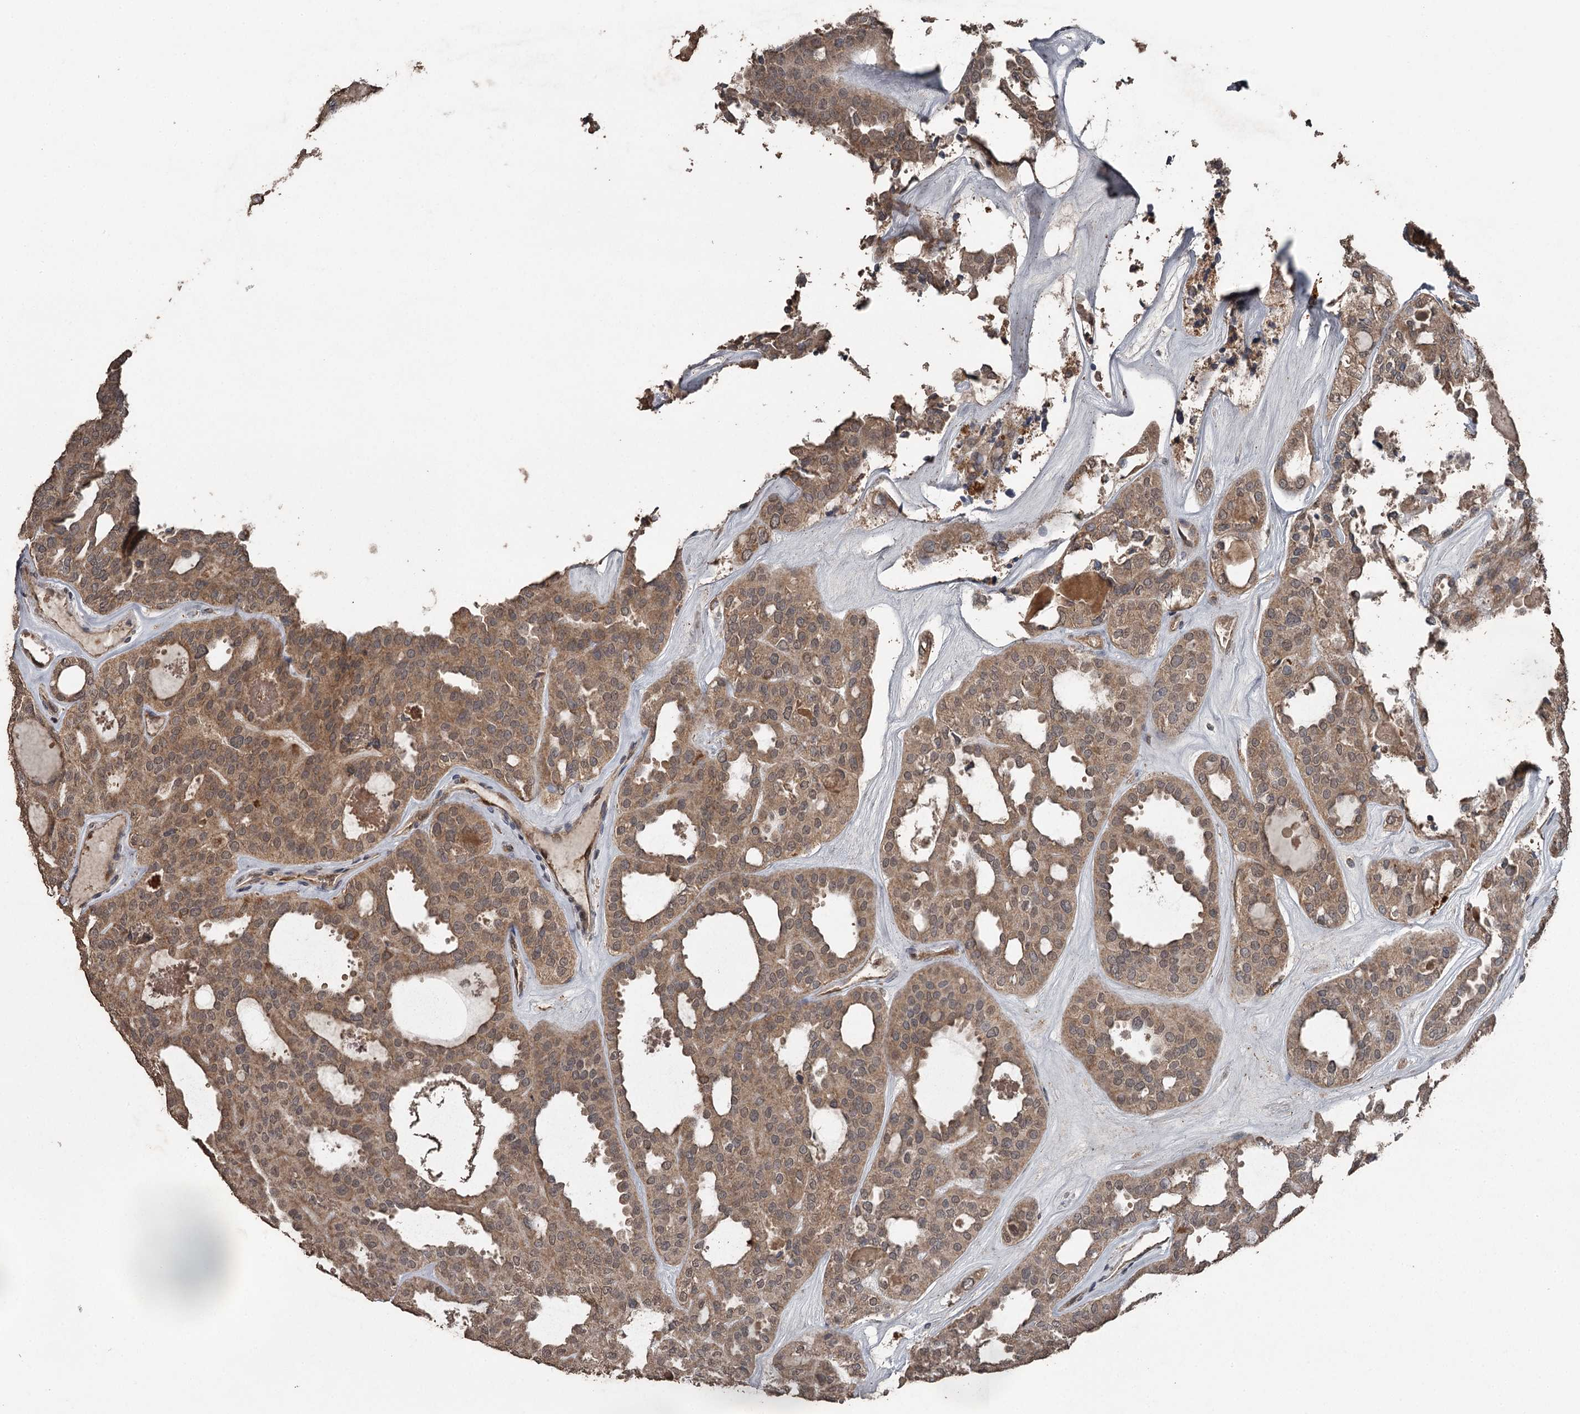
{"staining": {"intensity": "moderate", "quantity": ">75%", "location": "cytoplasmic/membranous,nuclear"}, "tissue": "thyroid cancer", "cell_type": "Tumor cells", "image_type": "cancer", "snomed": [{"axis": "morphology", "description": "Follicular adenoma carcinoma, NOS"}, {"axis": "topography", "description": "Thyroid gland"}], "caption": "Immunohistochemical staining of follicular adenoma carcinoma (thyroid) shows medium levels of moderate cytoplasmic/membranous and nuclear protein staining in approximately >75% of tumor cells. (DAB = brown stain, brightfield microscopy at high magnification).", "gene": "WIPI1", "patient": {"sex": "male", "age": 75}}